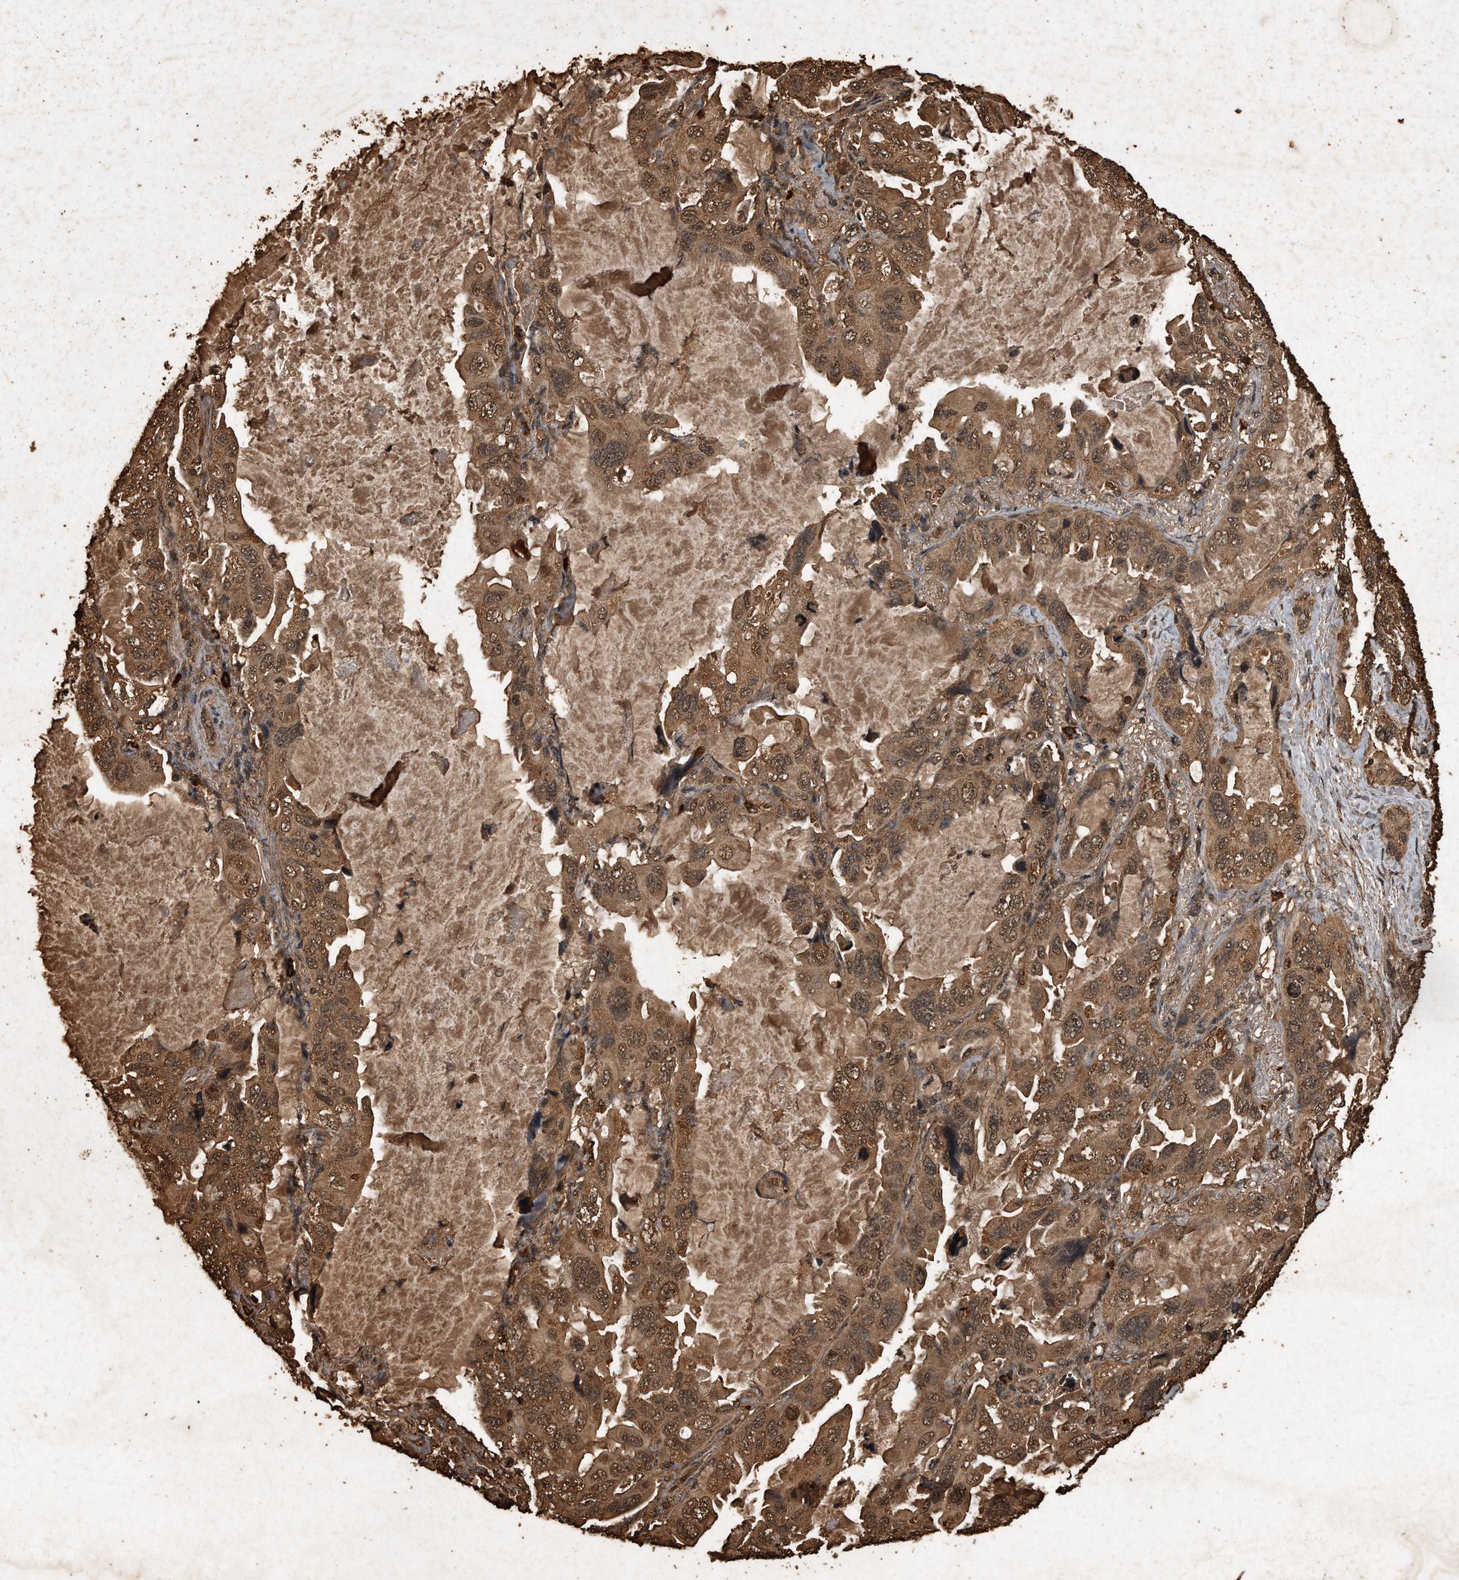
{"staining": {"intensity": "moderate", "quantity": ">75%", "location": "cytoplasmic/membranous,nuclear"}, "tissue": "lung cancer", "cell_type": "Tumor cells", "image_type": "cancer", "snomed": [{"axis": "morphology", "description": "Squamous cell carcinoma, NOS"}, {"axis": "topography", "description": "Lung"}], "caption": "An IHC histopathology image of tumor tissue is shown. Protein staining in brown shows moderate cytoplasmic/membranous and nuclear positivity in lung cancer within tumor cells.", "gene": "CFLAR", "patient": {"sex": "female", "age": 73}}